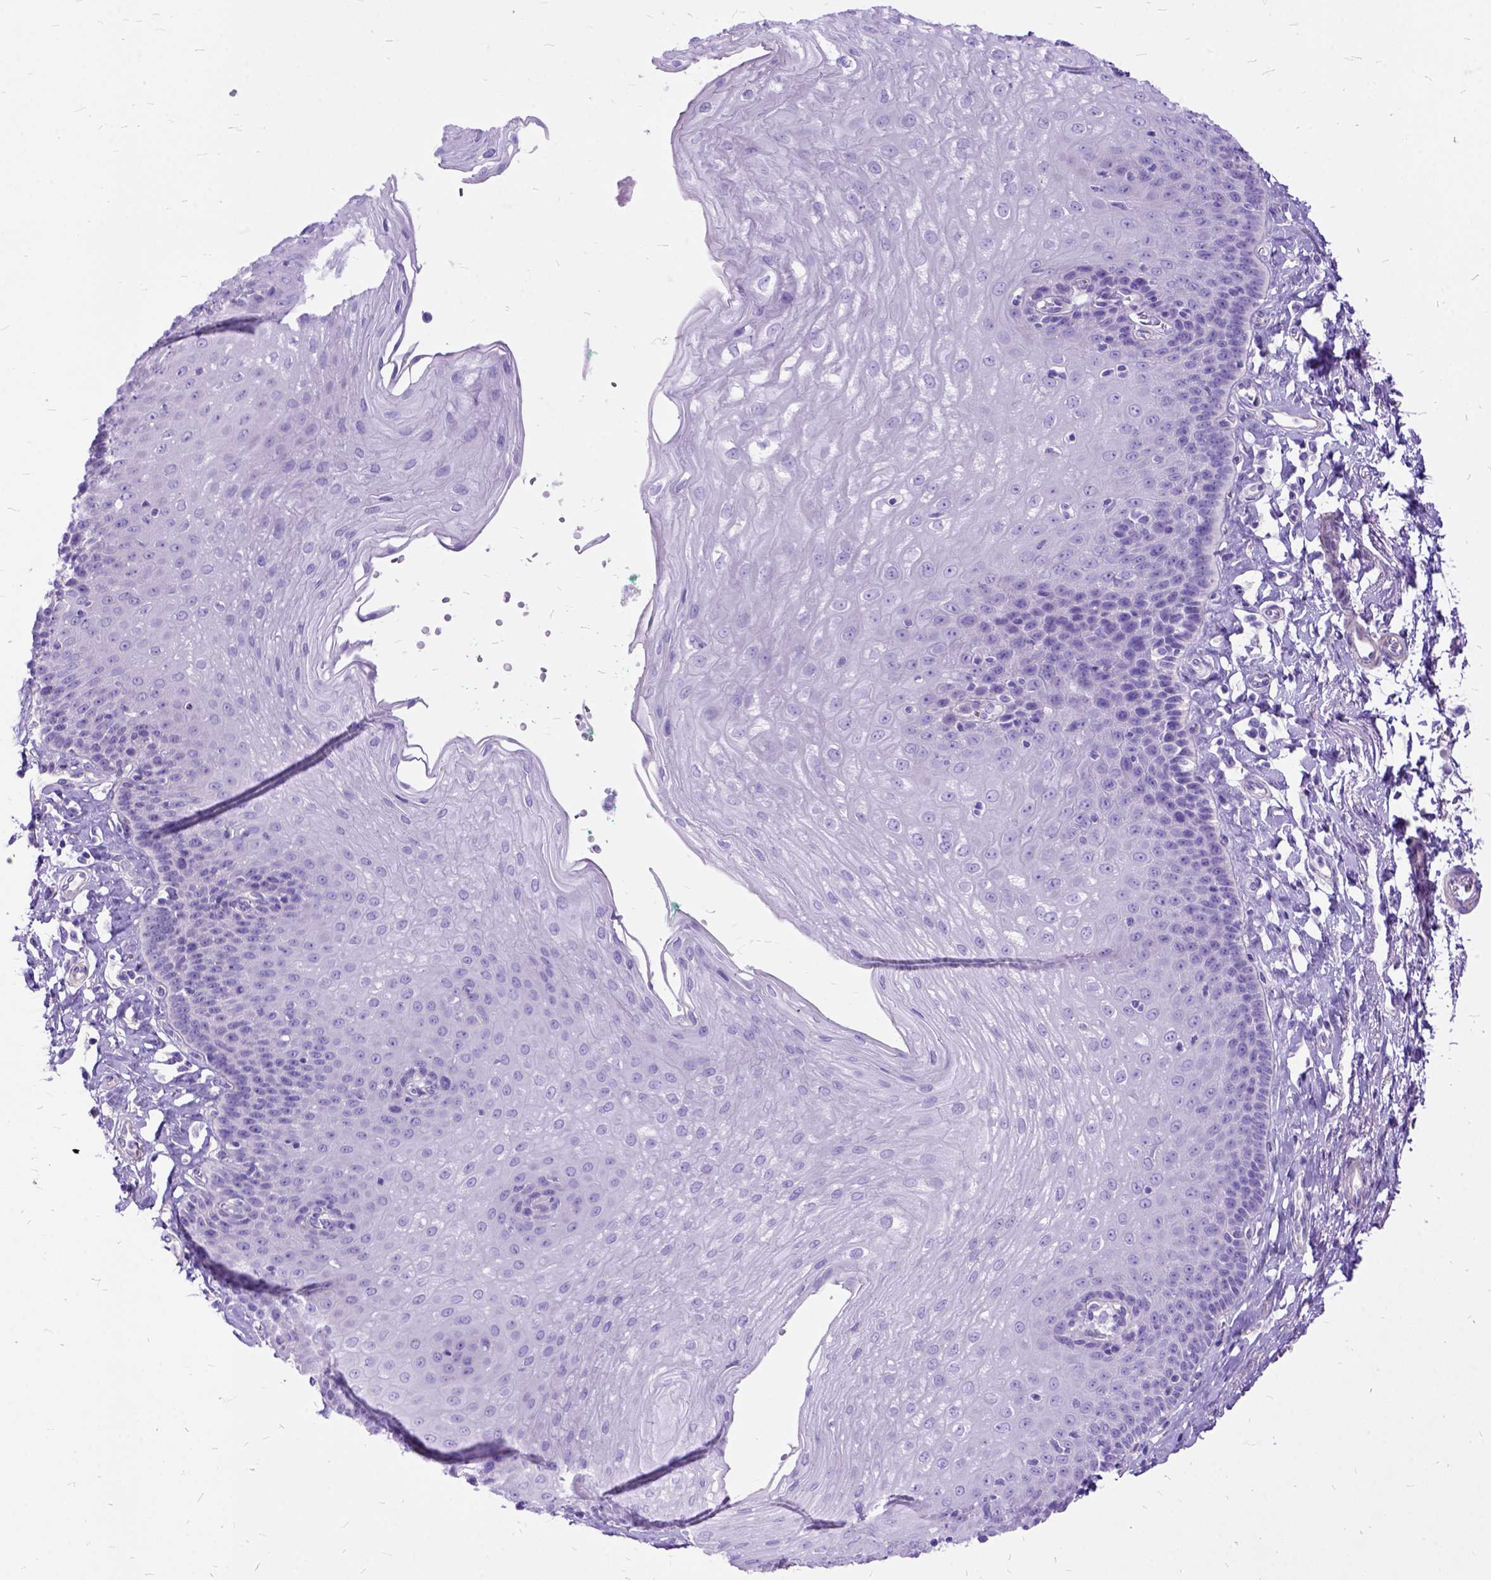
{"staining": {"intensity": "negative", "quantity": "none", "location": "none"}, "tissue": "esophagus", "cell_type": "Squamous epithelial cells", "image_type": "normal", "snomed": [{"axis": "morphology", "description": "Normal tissue, NOS"}, {"axis": "topography", "description": "Esophagus"}], "caption": "Unremarkable esophagus was stained to show a protein in brown. There is no significant staining in squamous epithelial cells.", "gene": "ARL9", "patient": {"sex": "female", "age": 81}}